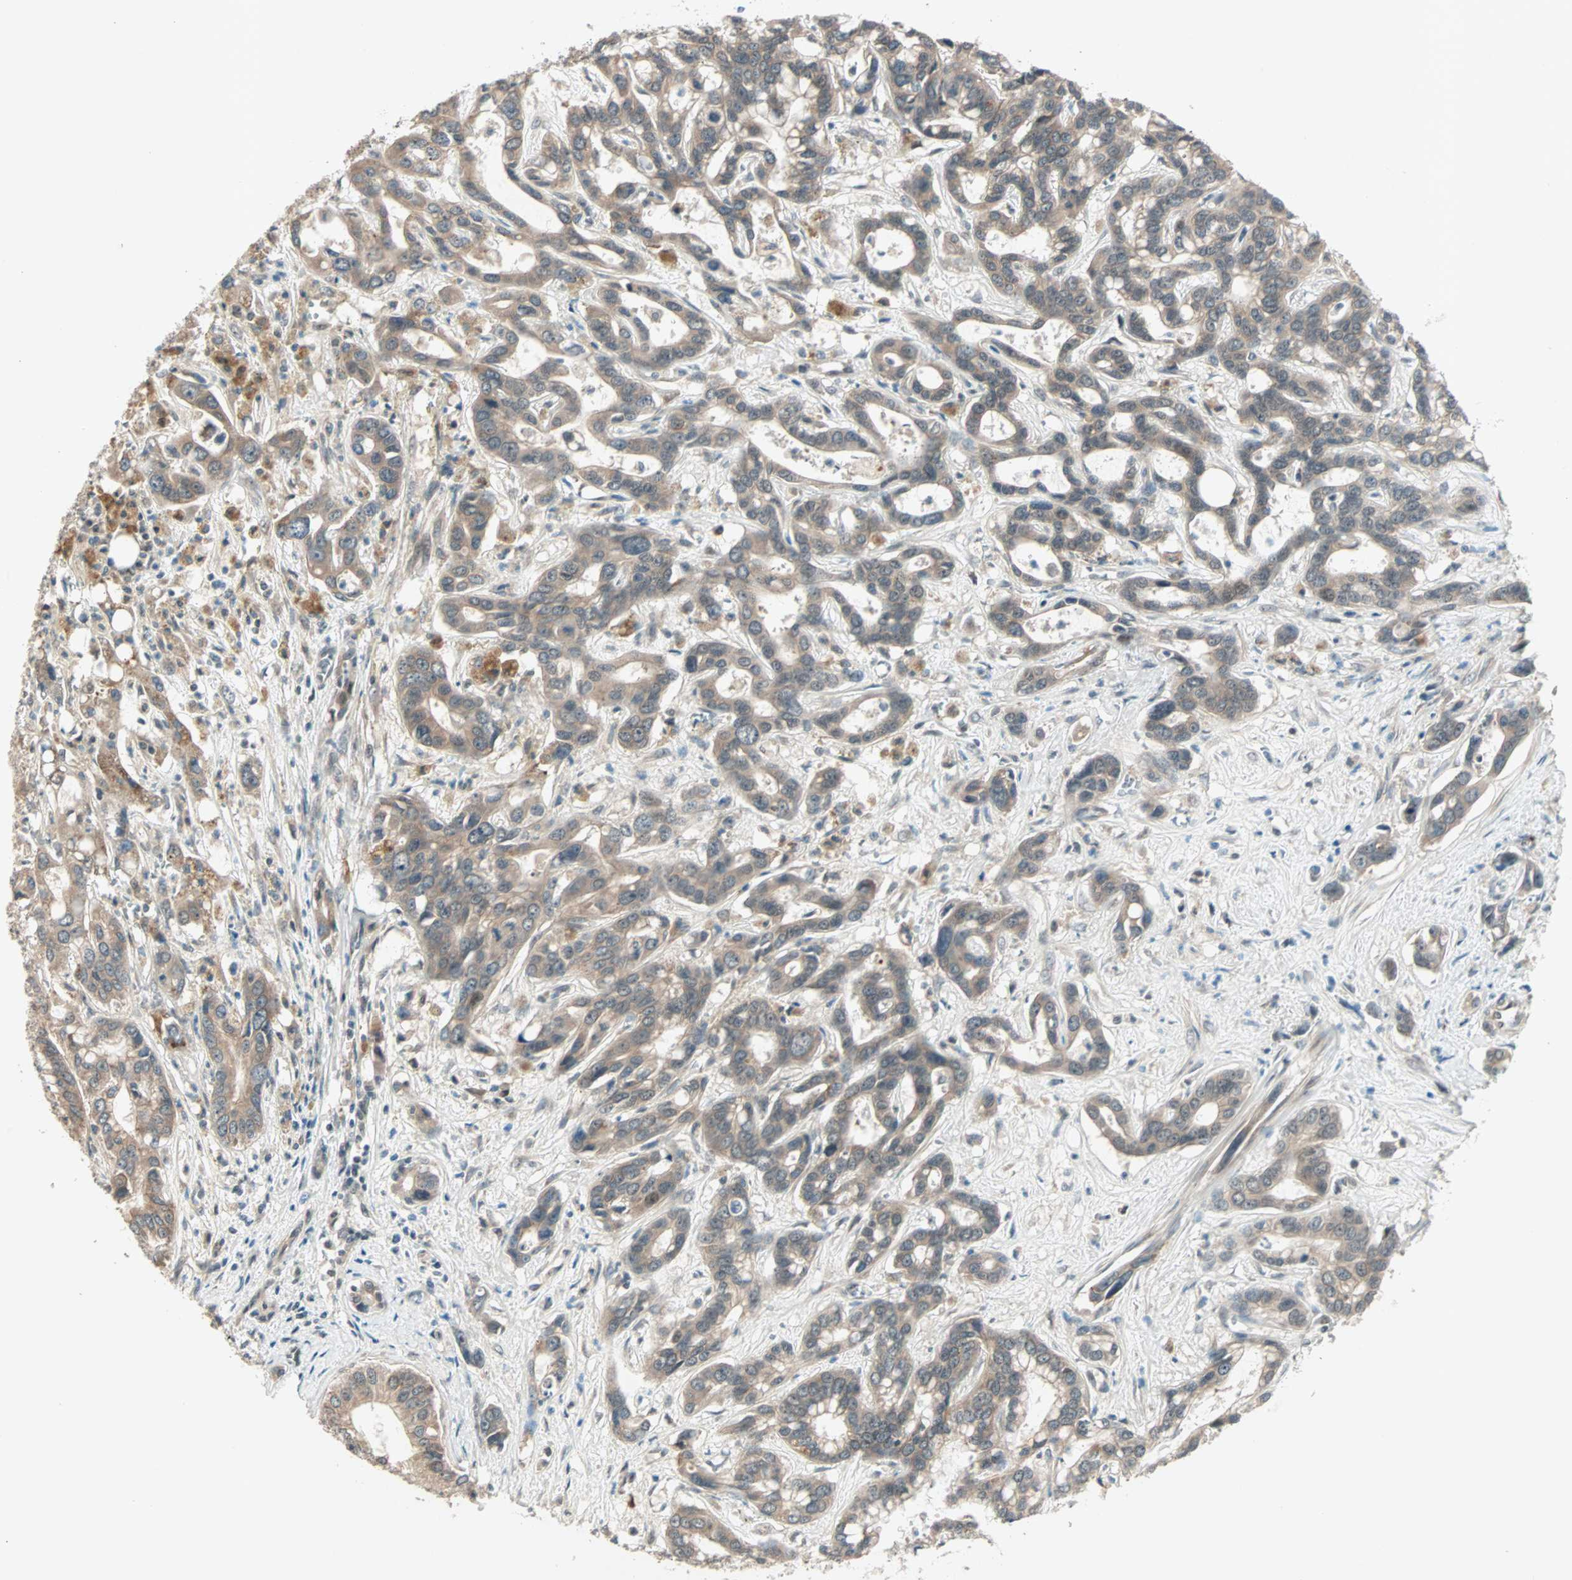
{"staining": {"intensity": "weak", "quantity": ">75%", "location": "cytoplasmic/membranous"}, "tissue": "liver cancer", "cell_type": "Tumor cells", "image_type": "cancer", "snomed": [{"axis": "morphology", "description": "Cholangiocarcinoma"}, {"axis": "topography", "description": "Liver"}], "caption": "Brown immunohistochemical staining in liver cancer (cholangiocarcinoma) displays weak cytoplasmic/membranous staining in approximately >75% of tumor cells.", "gene": "PGBD1", "patient": {"sex": "female", "age": 65}}